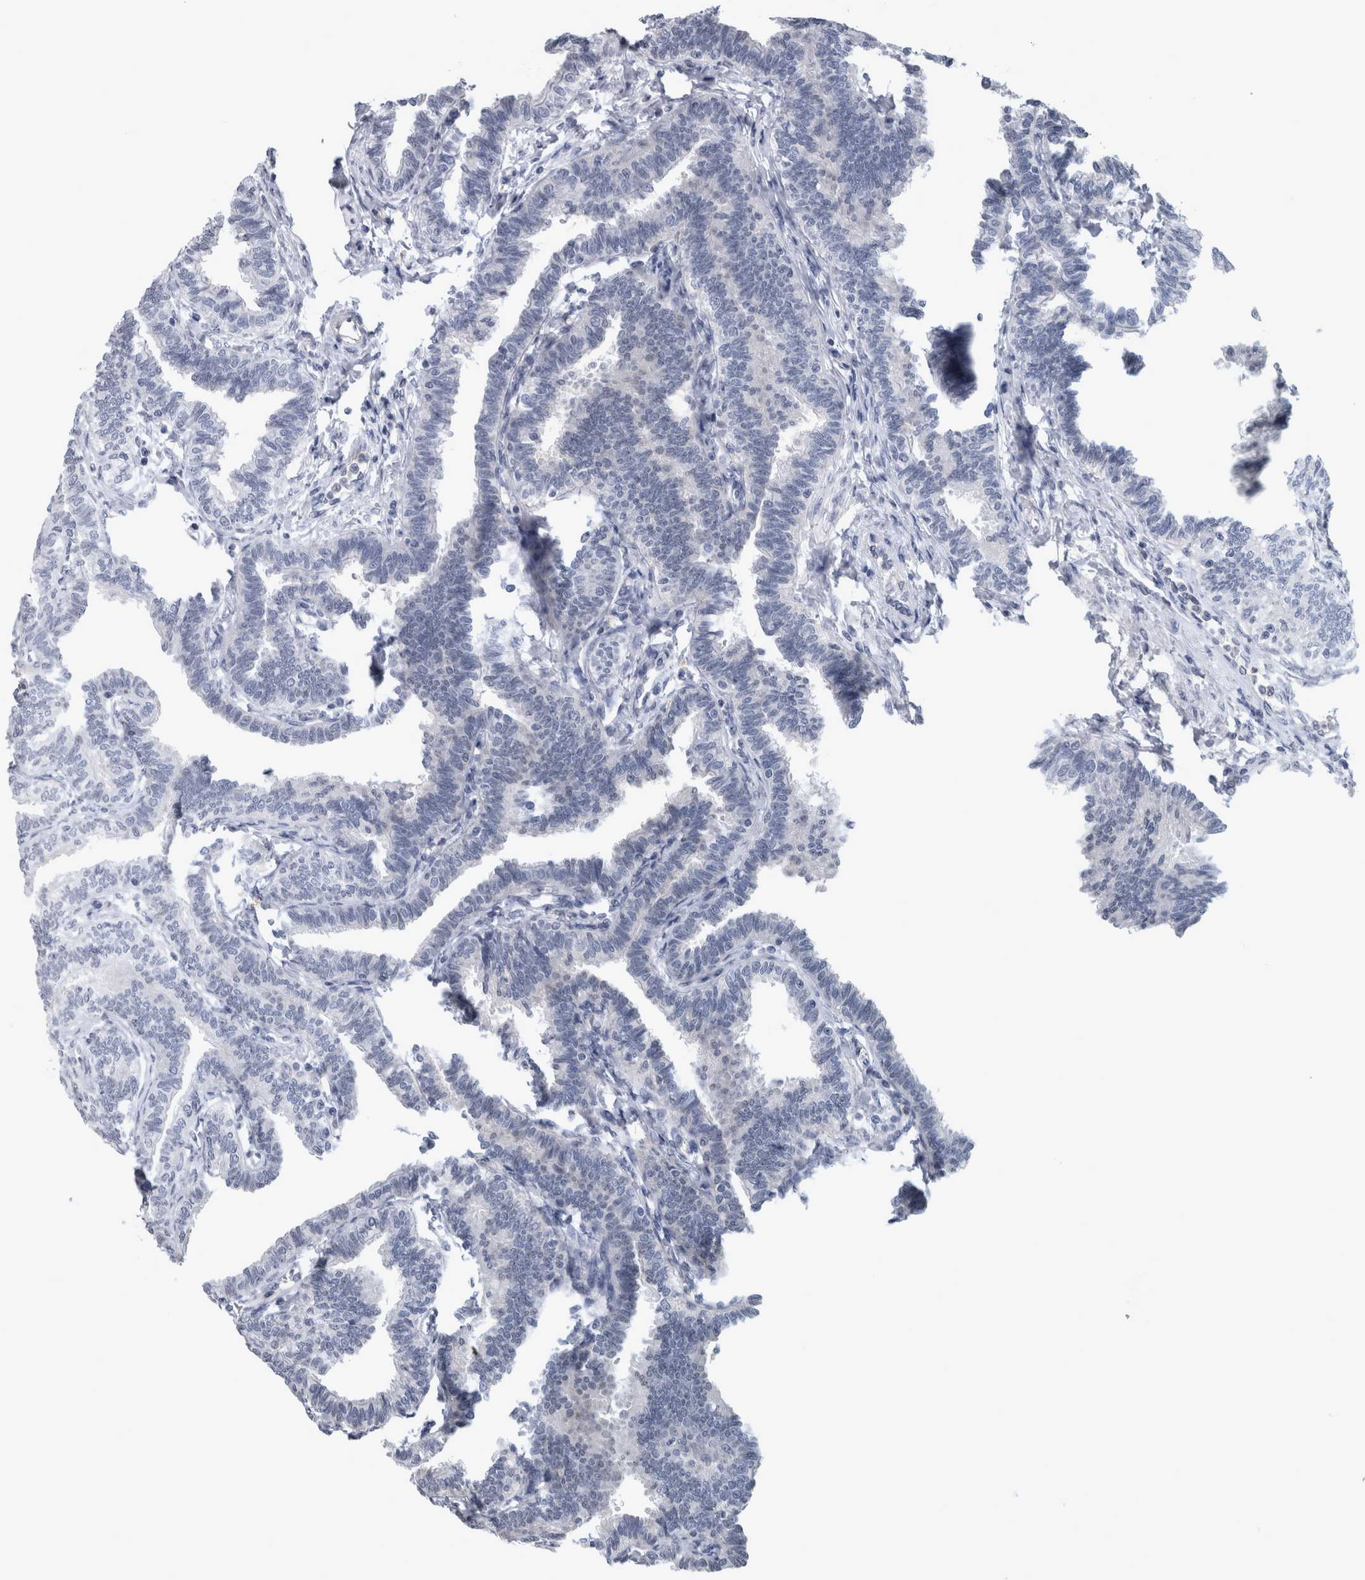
{"staining": {"intensity": "negative", "quantity": "none", "location": "none"}, "tissue": "fallopian tube", "cell_type": "Glandular cells", "image_type": "normal", "snomed": [{"axis": "morphology", "description": "Normal tissue, NOS"}, {"axis": "topography", "description": "Fallopian tube"}, {"axis": "topography", "description": "Ovary"}], "caption": "A micrograph of human fallopian tube is negative for staining in glandular cells. (Immunohistochemistry (ihc), brightfield microscopy, high magnification).", "gene": "NAPRT", "patient": {"sex": "female", "age": 23}}